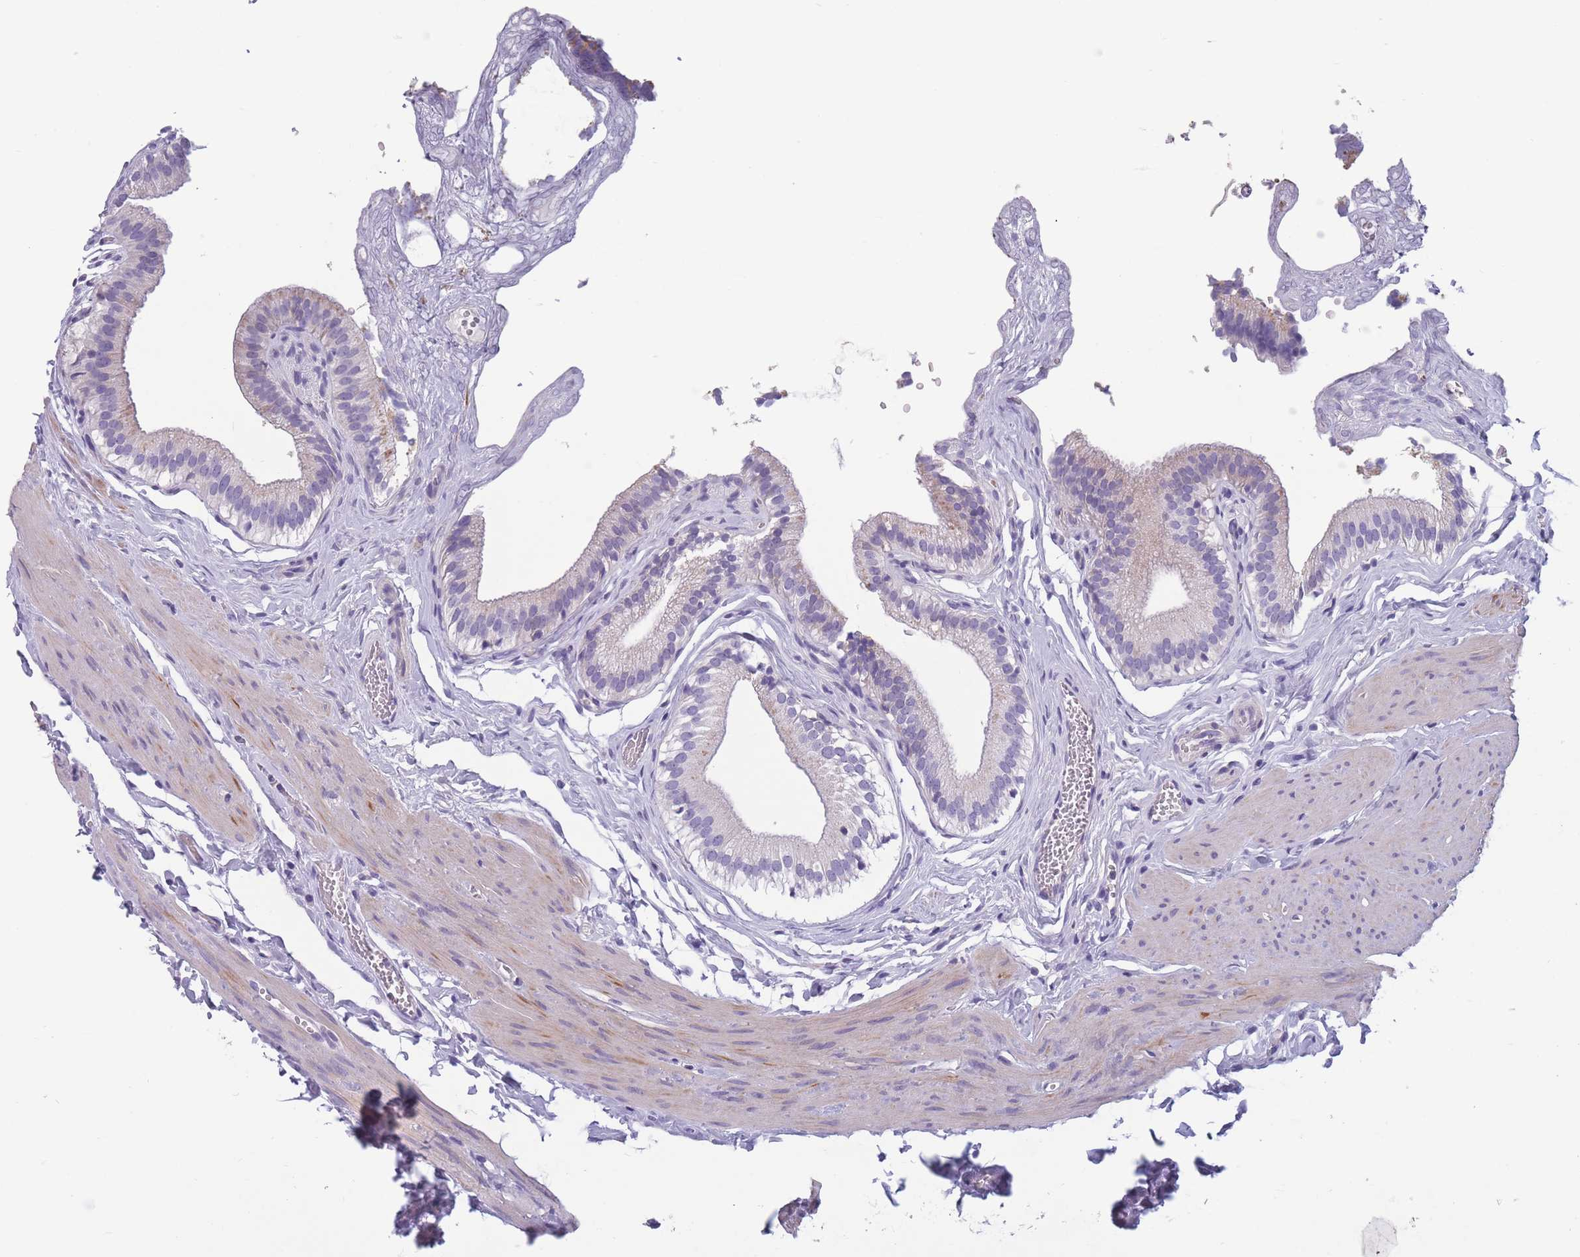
{"staining": {"intensity": "weak", "quantity": "<25%", "location": "cytoplasmic/membranous"}, "tissue": "gallbladder", "cell_type": "Glandular cells", "image_type": "normal", "snomed": [{"axis": "morphology", "description": "Normal tissue, NOS"}, {"axis": "topography", "description": "Gallbladder"}], "caption": "Glandular cells are negative for brown protein staining in unremarkable gallbladder. (Immunohistochemistry, brightfield microscopy, high magnification).", "gene": "OR4C5", "patient": {"sex": "female", "age": 54}}